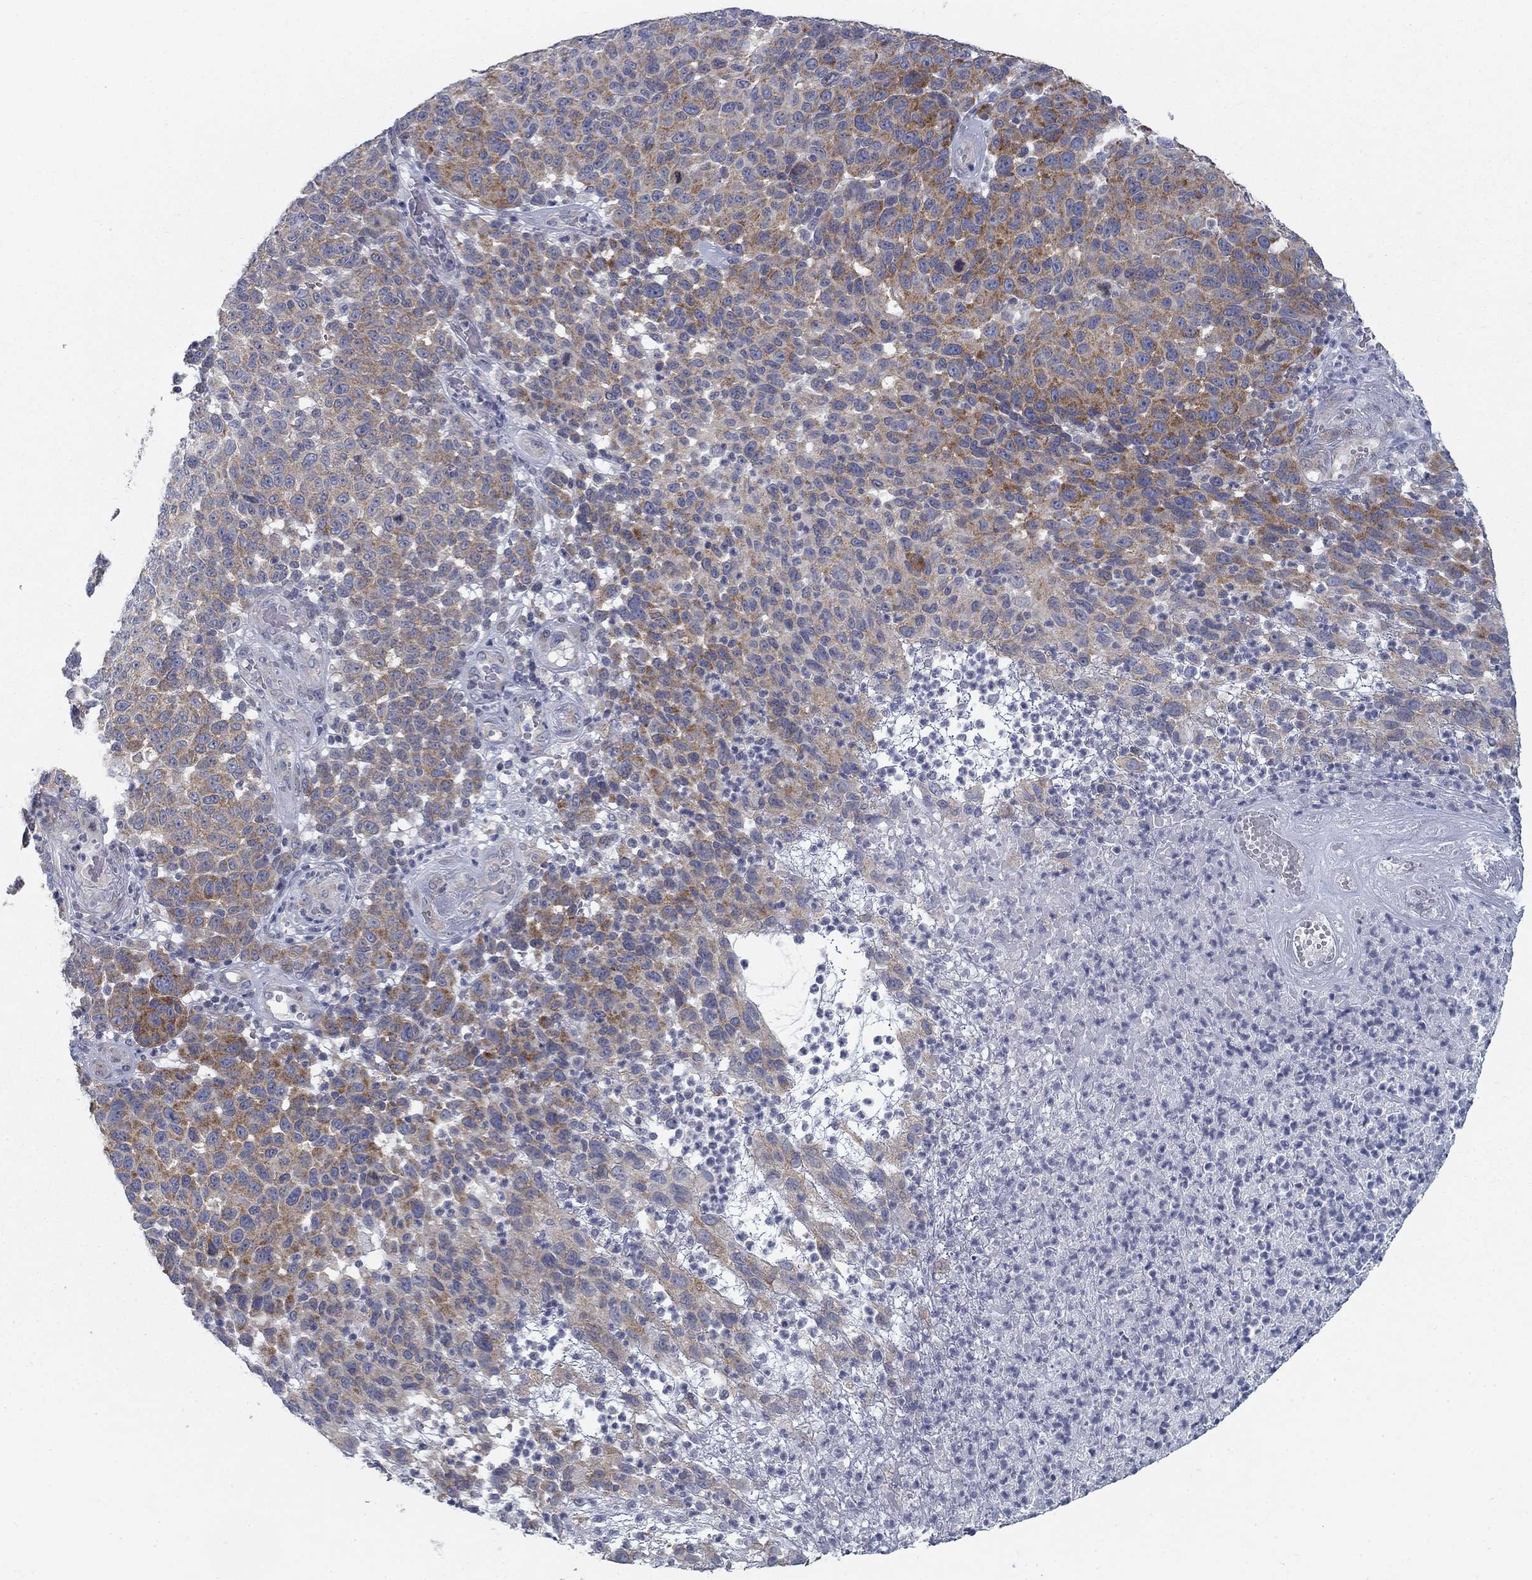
{"staining": {"intensity": "strong", "quantity": "25%-75%", "location": "cytoplasmic/membranous"}, "tissue": "melanoma", "cell_type": "Tumor cells", "image_type": "cancer", "snomed": [{"axis": "morphology", "description": "Malignant melanoma, NOS"}, {"axis": "topography", "description": "Skin"}], "caption": "High-magnification brightfield microscopy of melanoma stained with DAB (3,3'-diaminobenzidine) (brown) and counterstained with hematoxylin (blue). tumor cells exhibit strong cytoplasmic/membranous positivity is appreciated in about25%-75% of cells. (DAB IHC, brown staining for protein, blue staining for nuclei).", "gene": "ATP1A3", "patient": {"sex": "male", "age": 59}}